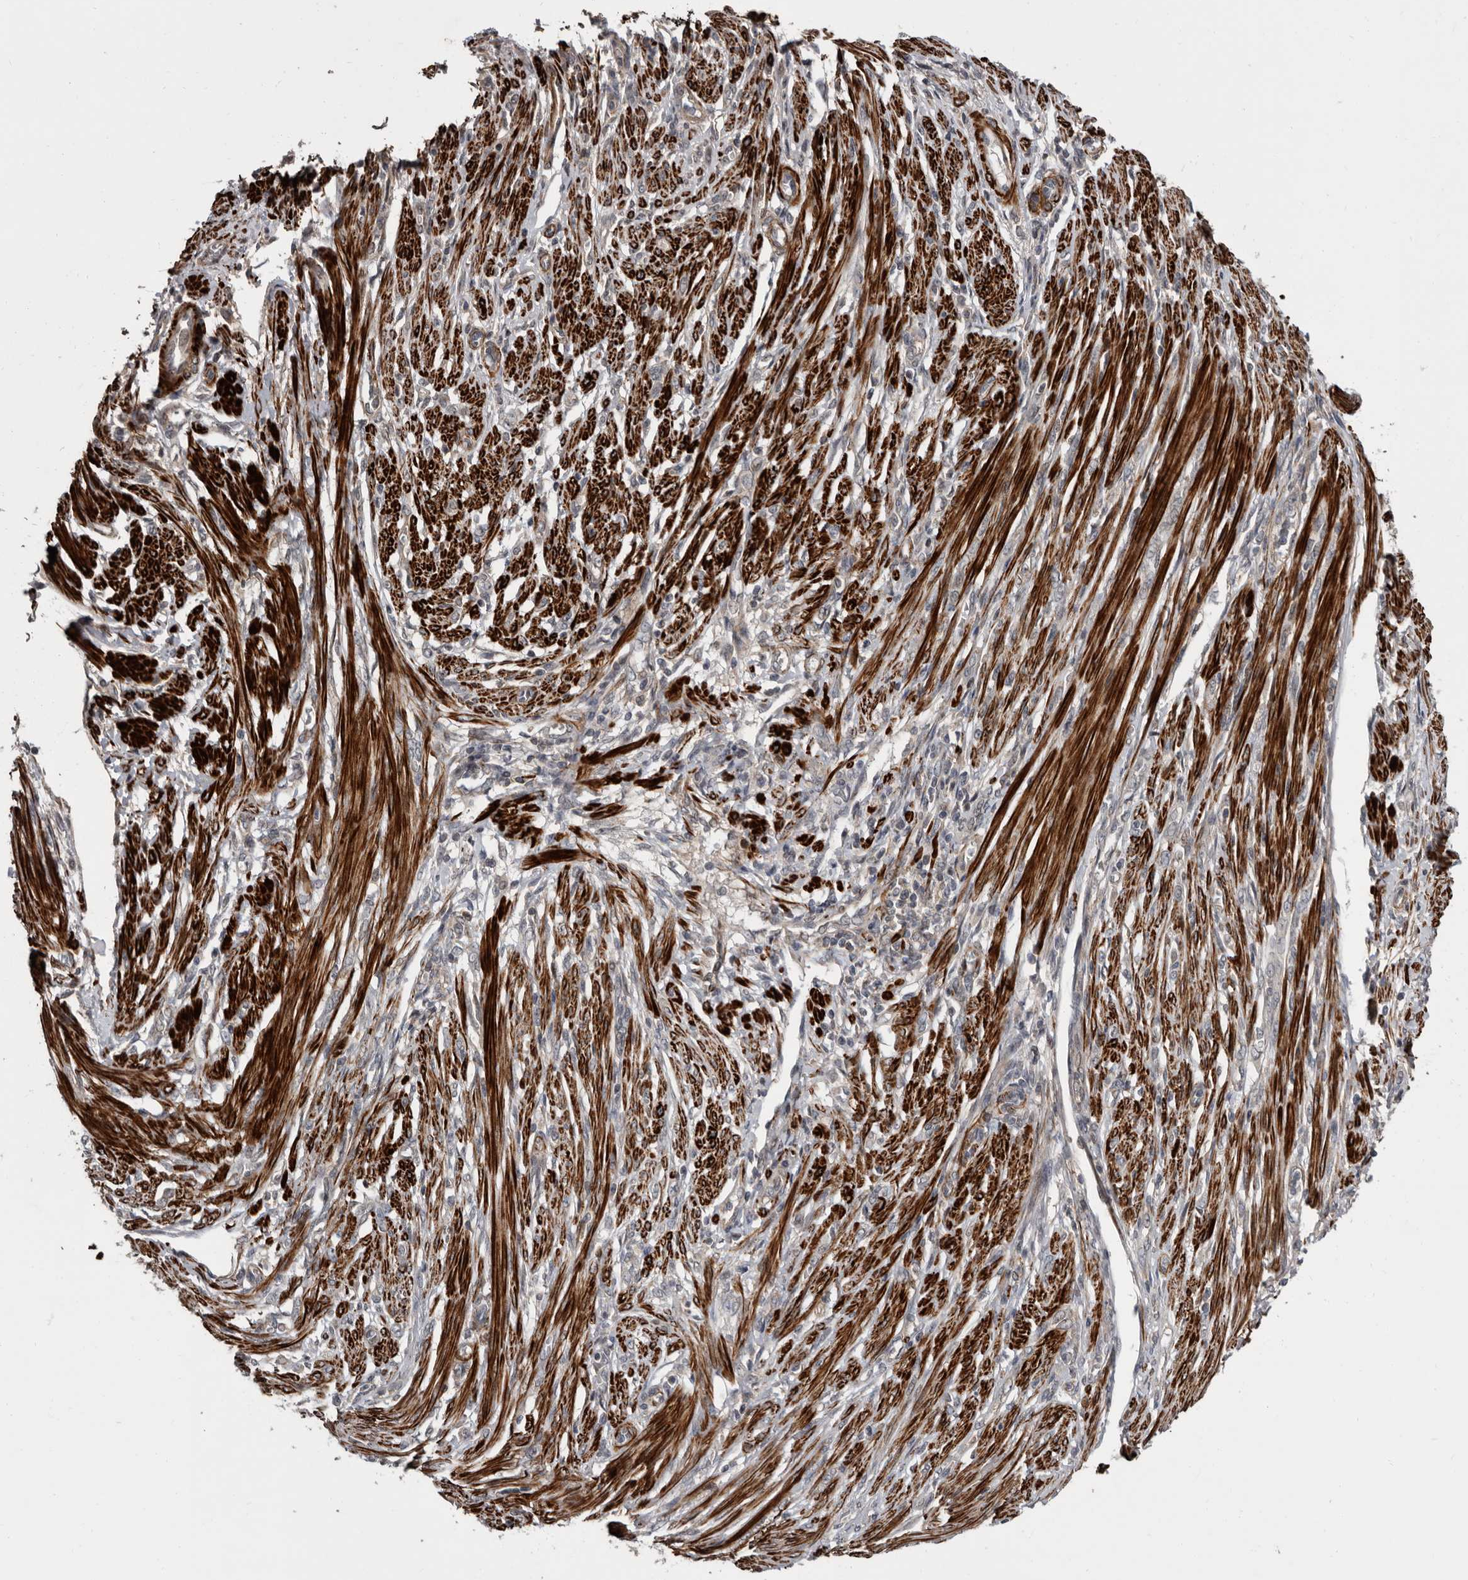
{"staining": {"intensity": "weak", "quantity": "<25%", "location": "cytoplasmic/membranous"}, "tissue": "endometrial cancer", "cell_type": "Tumor cells", "image_type": "cancer", "snomed": [{"axis": "morphology", "description": "Adenocarcinoma, NOS"}, {"axis": "topography", "description": "Endometrium"}], "caption": "A photomicrograph of human endometrial adenocarcinoma is negative for staining in tumor cells. The staining is performed using DAB brown chromogen with nuclei counter-stained in using hematoxylin.", "gene": "FGFR4", "patient": {"sex": "female", "age": 51}}